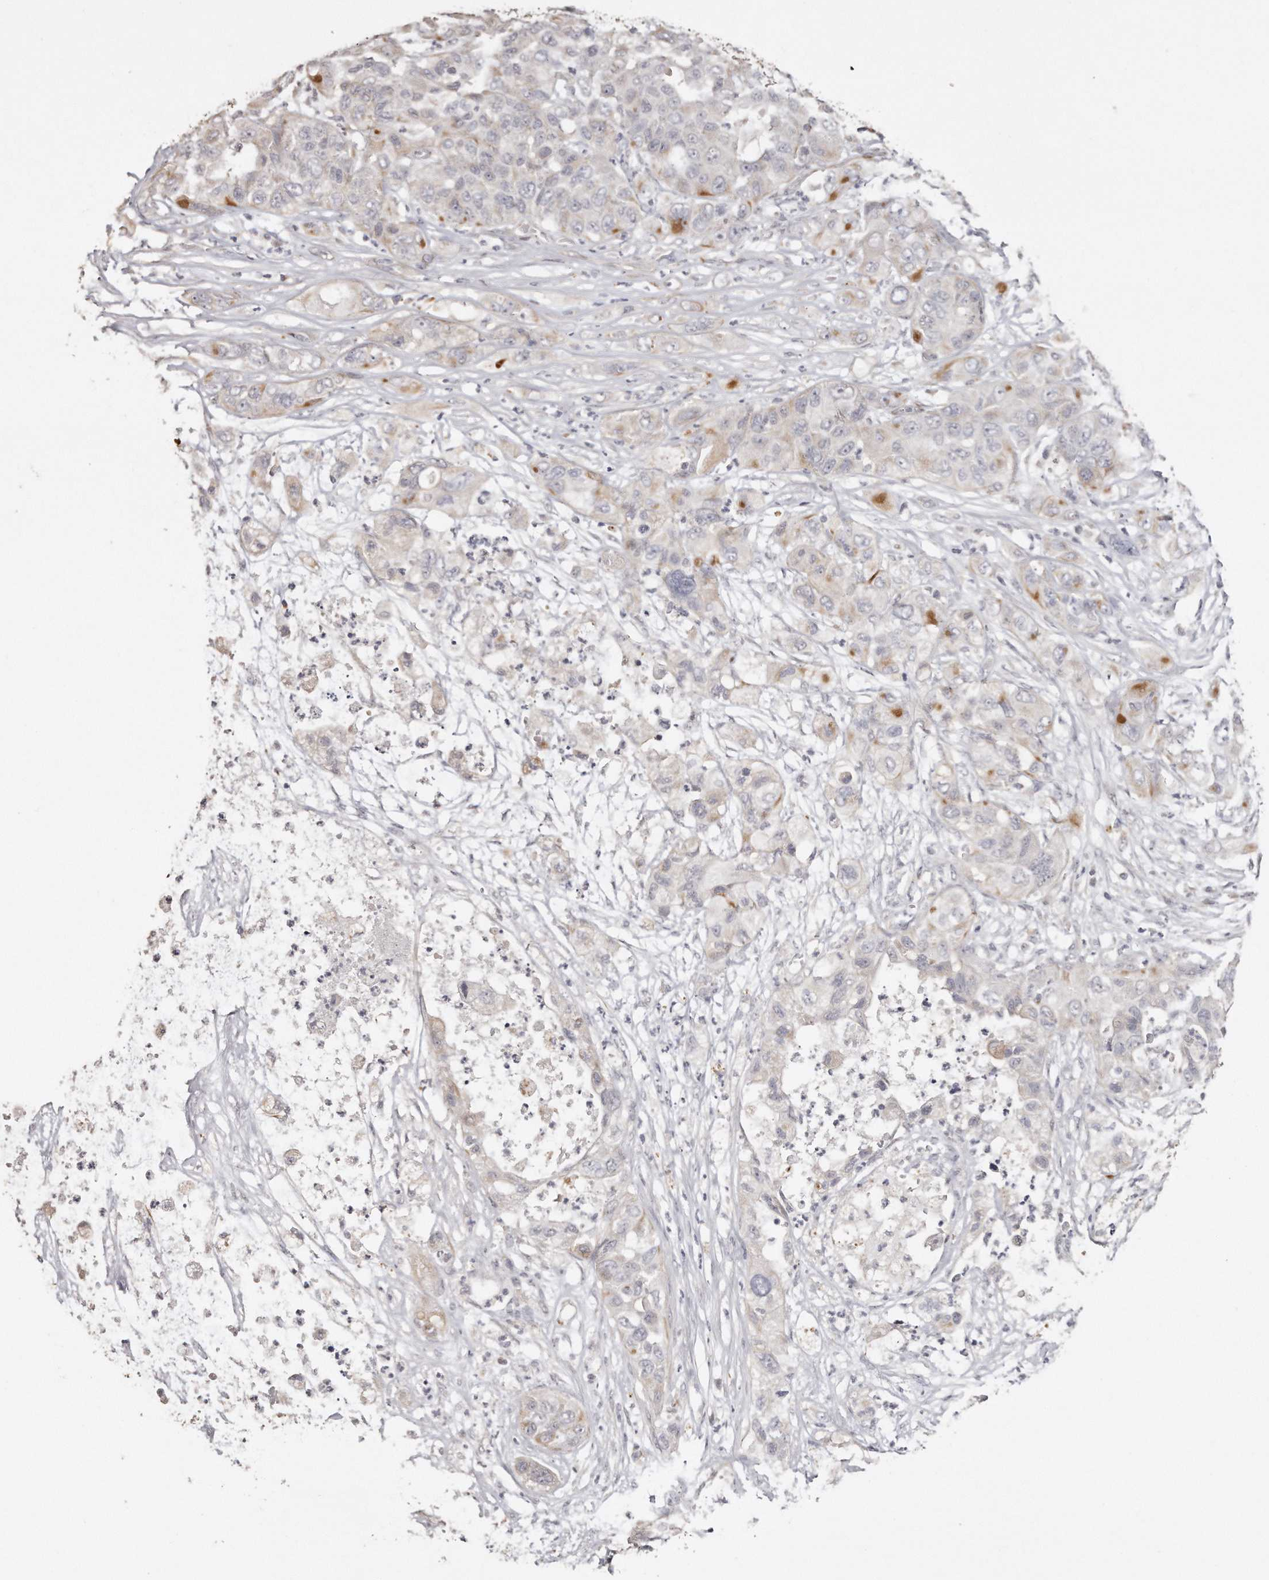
{"staining": {"intensity": "weak", "quantity": "<25%", "location": "cytoplasmic/membranous"}, "tissue": "pancreatic cancer", "cell_type": "Tumor cells", "image_type": "cancer", "snomed": [{"axis": "morphology", "description": "Adenocarcinoma, NOS"}, {"axis": "topography", "description": "Pancreas"}], "caption": "Tumor cells show no significant expression in adenocarcinoma (pancreatic).", "gene": "ZYG11A", "patient": {"sex": "female", "age": 78}}